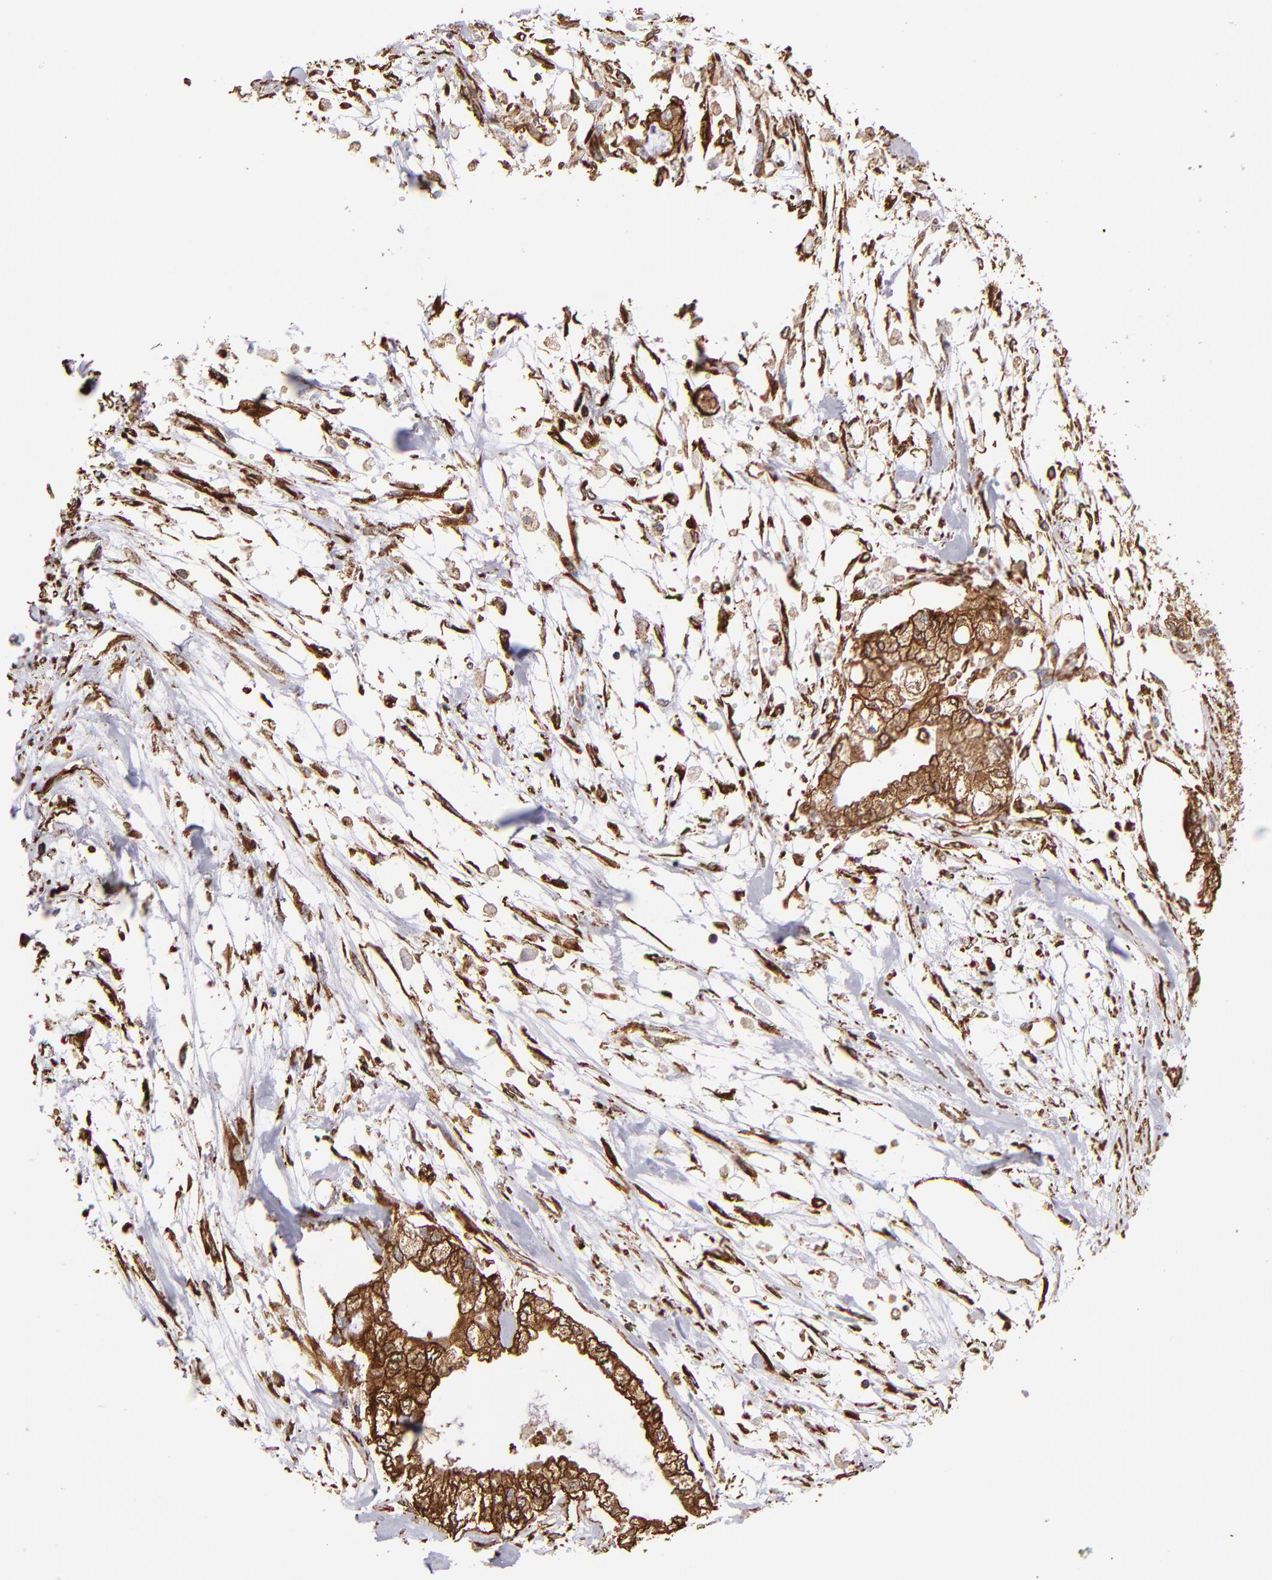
{"staining": {"intensity": "strong", "quantity": ">75%", "location": "cytoplasmic/membranous"}, "tissue": "pancreatic cancer", "cell_type": "Tumor cells", "image_type": "cancer", "snomed": [{"axis": "morphology", "description": "Adenocarcinoma, NOS"}, {"axis": "topography", "description": "Pancreas"}], "caption": "About >75% of tumor cells in pancreatic adenocarcinoma demonstrate strong cytoplasmic/membranous protein staining as visualized by brown immunohistochemical staining.", "gene": "MVP", "patient": {"sex": "male", "age": 79}}